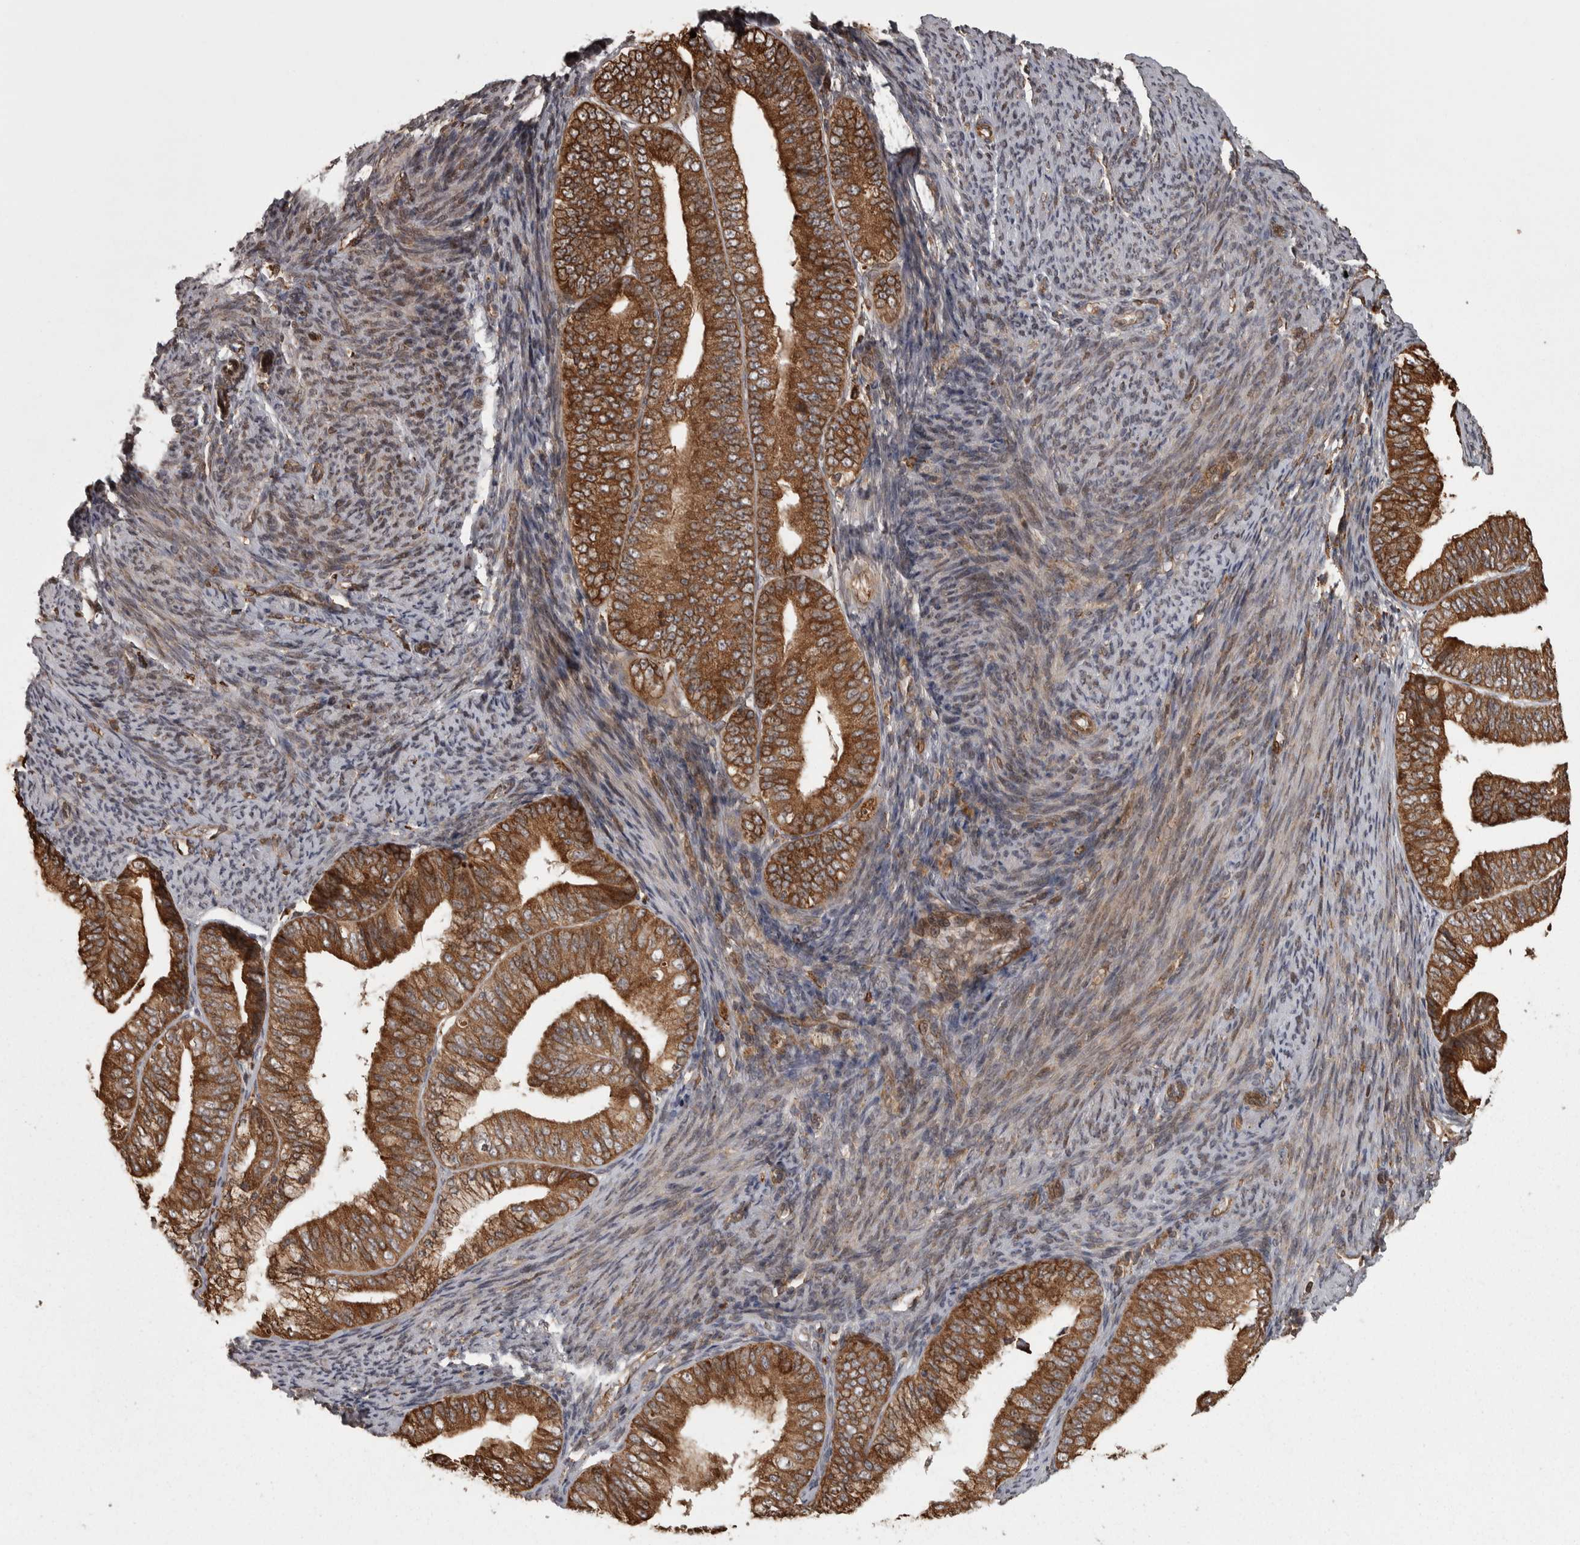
{"staining": {"intensity": "strong", "quantity": ">75%", "location": "cytoplasmic/membranous"}, "tissue": "endometrial cancer", "cell_type": "Tumor cells", "image_type": "cancer", "snomed": [{"axis": "morphology", "description": "Adenocarcinoma, NOS"}, {"axis": "topography", "description": "Endometrium"}], "caption": "This micrograph displays immunohistochemistry (IHC) staining of human endometrial cancer (adenocarcinoma), with high strong cytoplasmic/membranous staining in approximately >75% of tumor cells.", "gene": "AGBL3", "patient": {"sex": "female", "age": 63}}